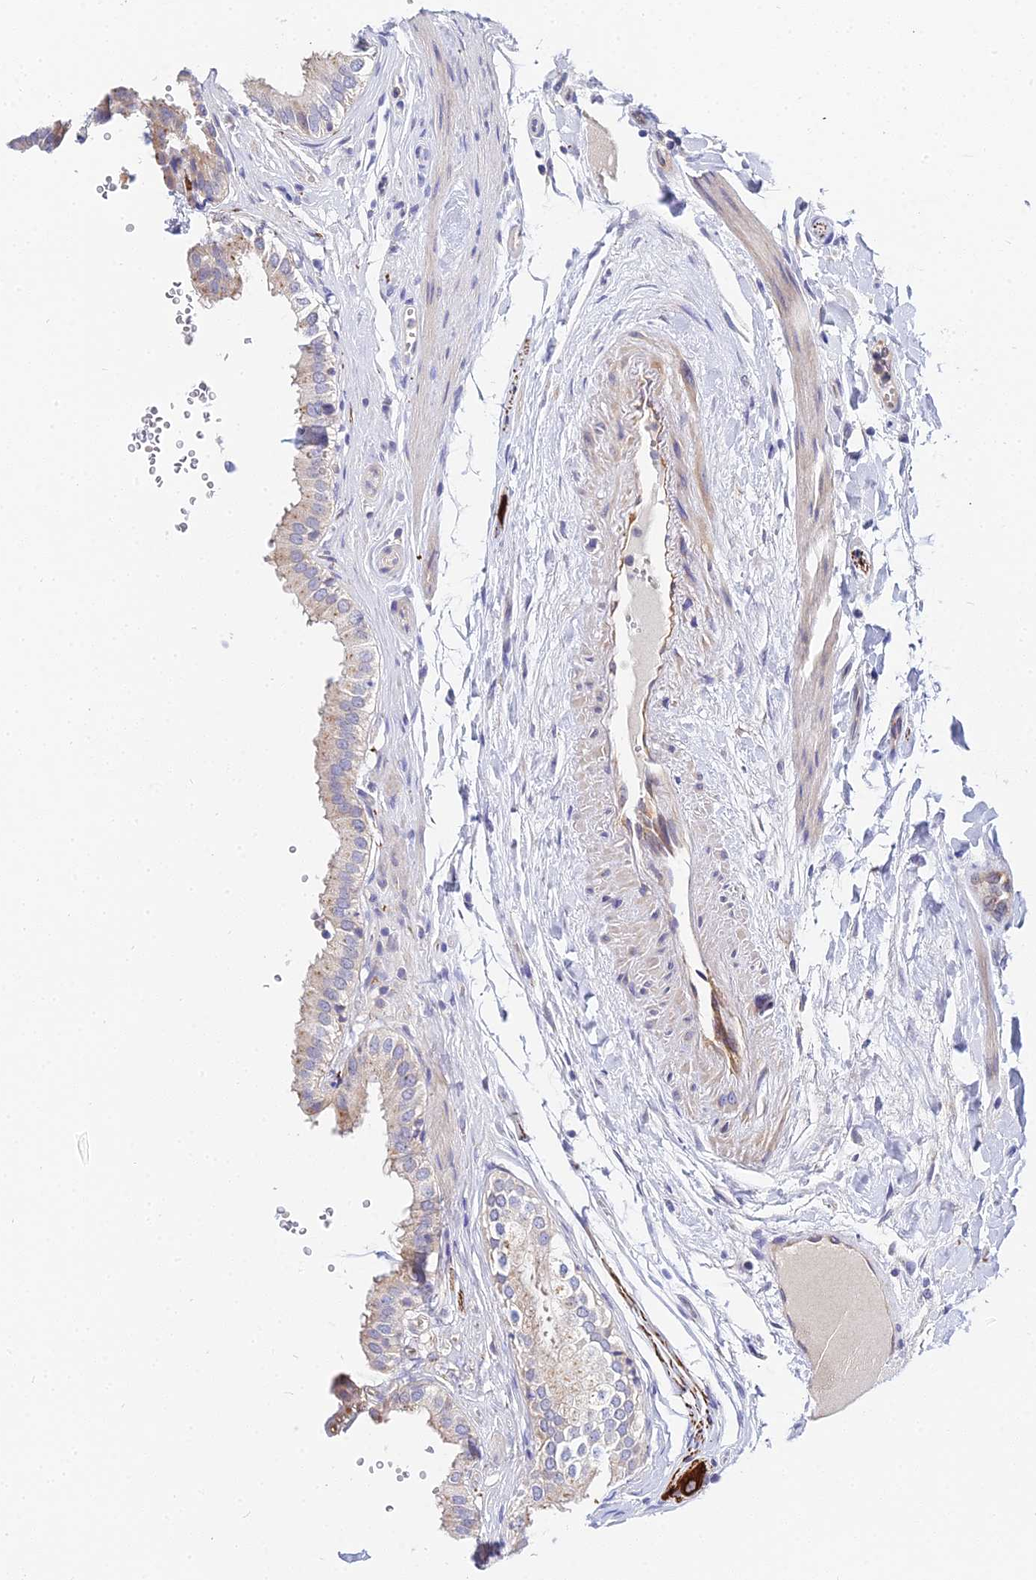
{"staining": {"intensity": "moderate", "quantity": ">75%", "location": "cytoplasmic/membranous"}, "tissue": "gallbladder", "cell_type": "Glandular cells", "image_type": "normal", "snomed": [{"axis": "morphology", "description": "Normal tissue, NOS"}, {"axis": "topography", "description": "Gallbladder"}], "caption": "Gallbladder stained with a brown dye demonstrates moderate cytoplasmic/membranous positive positivity in approximately >75% of glandular cells.", "gene": "APOBEC3H", "patient": {"sex": "female", "age": 61}}